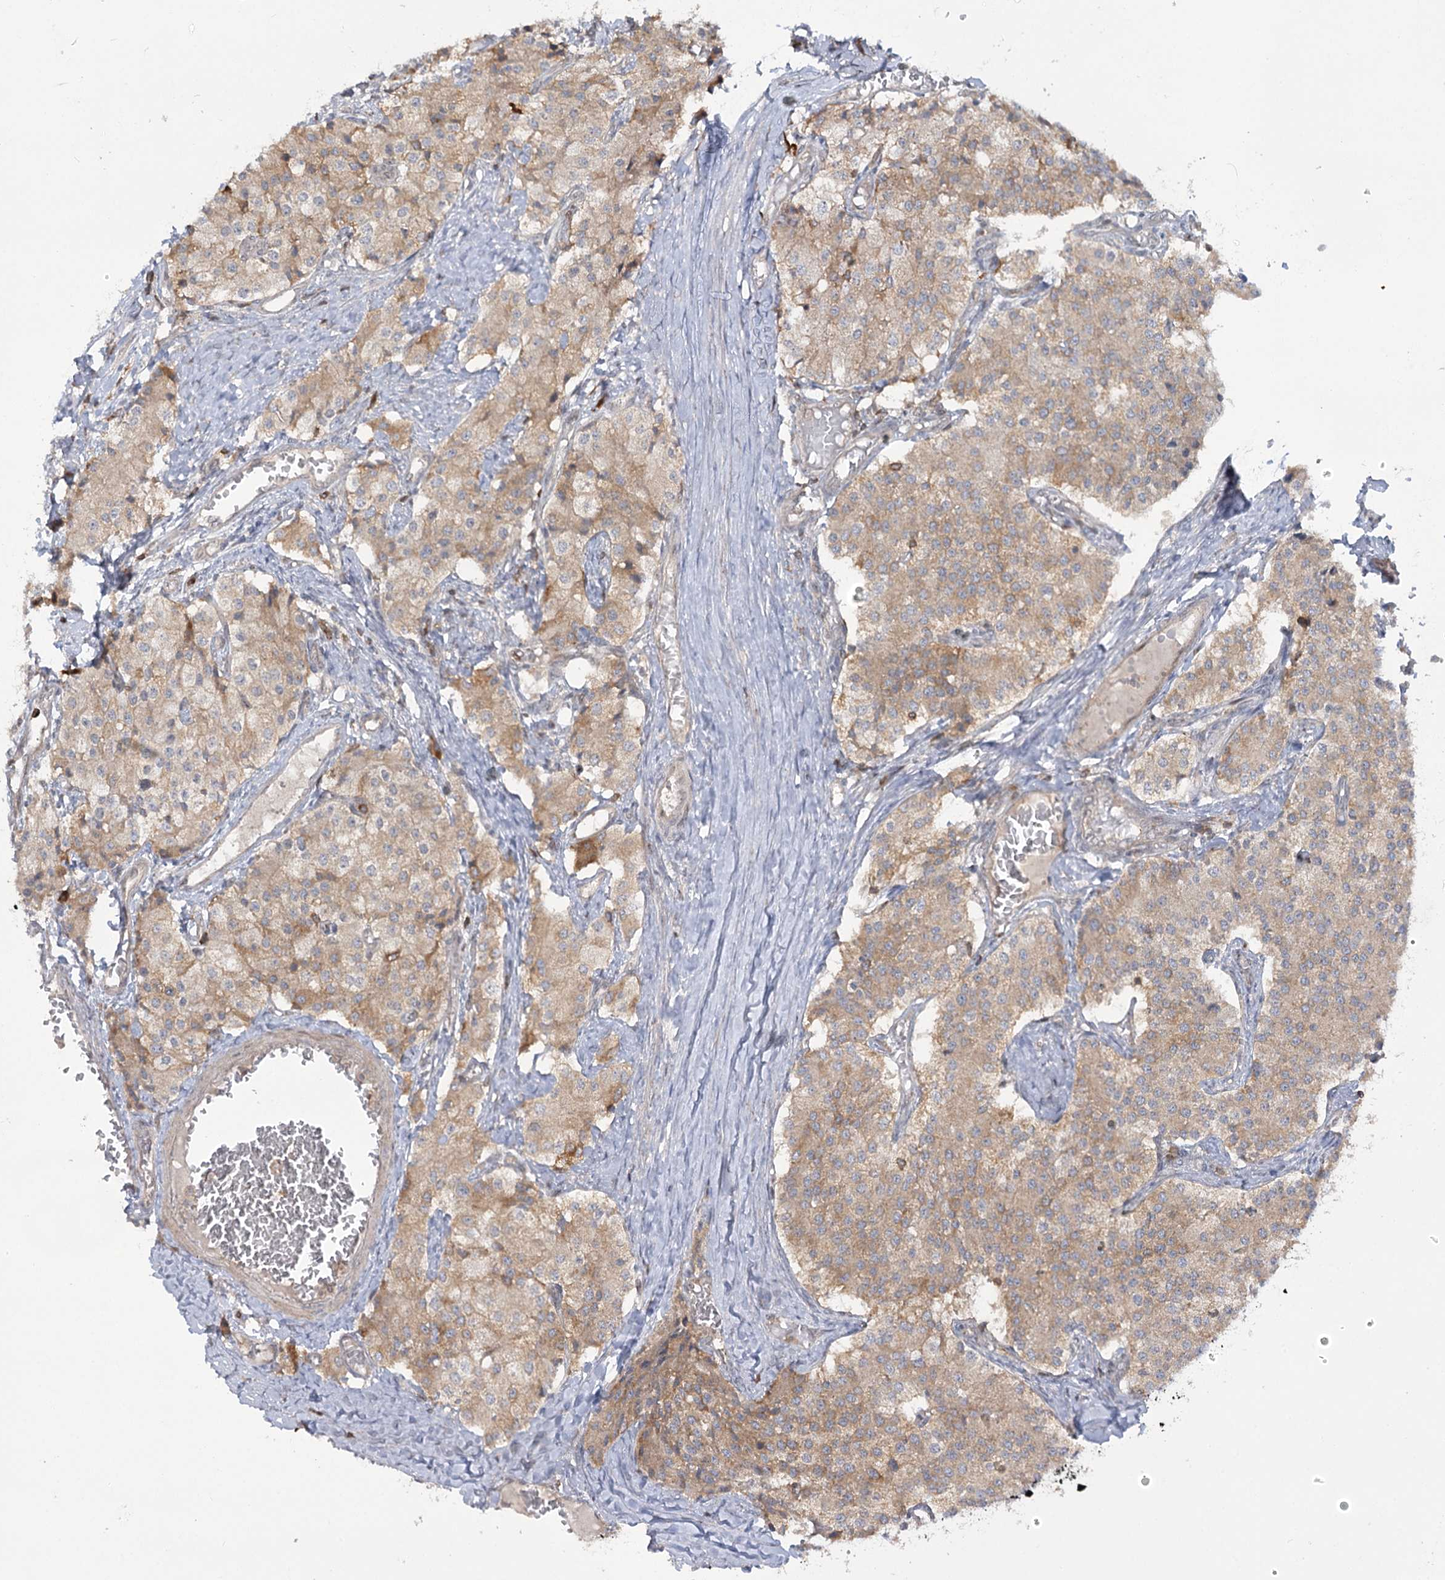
{"staining": {"intensity": "weak", "quantity": ">75%", "location": "cytoplasmic/membranous"}, "tissue": "carcinoid", "cell_type": "Tumor cells", "image_type": "cancer", "snomed": [{"axis": "morphology", "description": "Carcinoid, malignant, NOS"}, {"axis": "topography", "description": "Colon"}], "caption": "High-power microscopy captured an immunohistochemistry (IHC) histopathology image of carcinoid (malignant), revealing weak cytoplasmic/membranous expression in approximately >75% of tumor cells.", "gene": "SYTL1", "patient": {"sex": "female", "age": 52}}